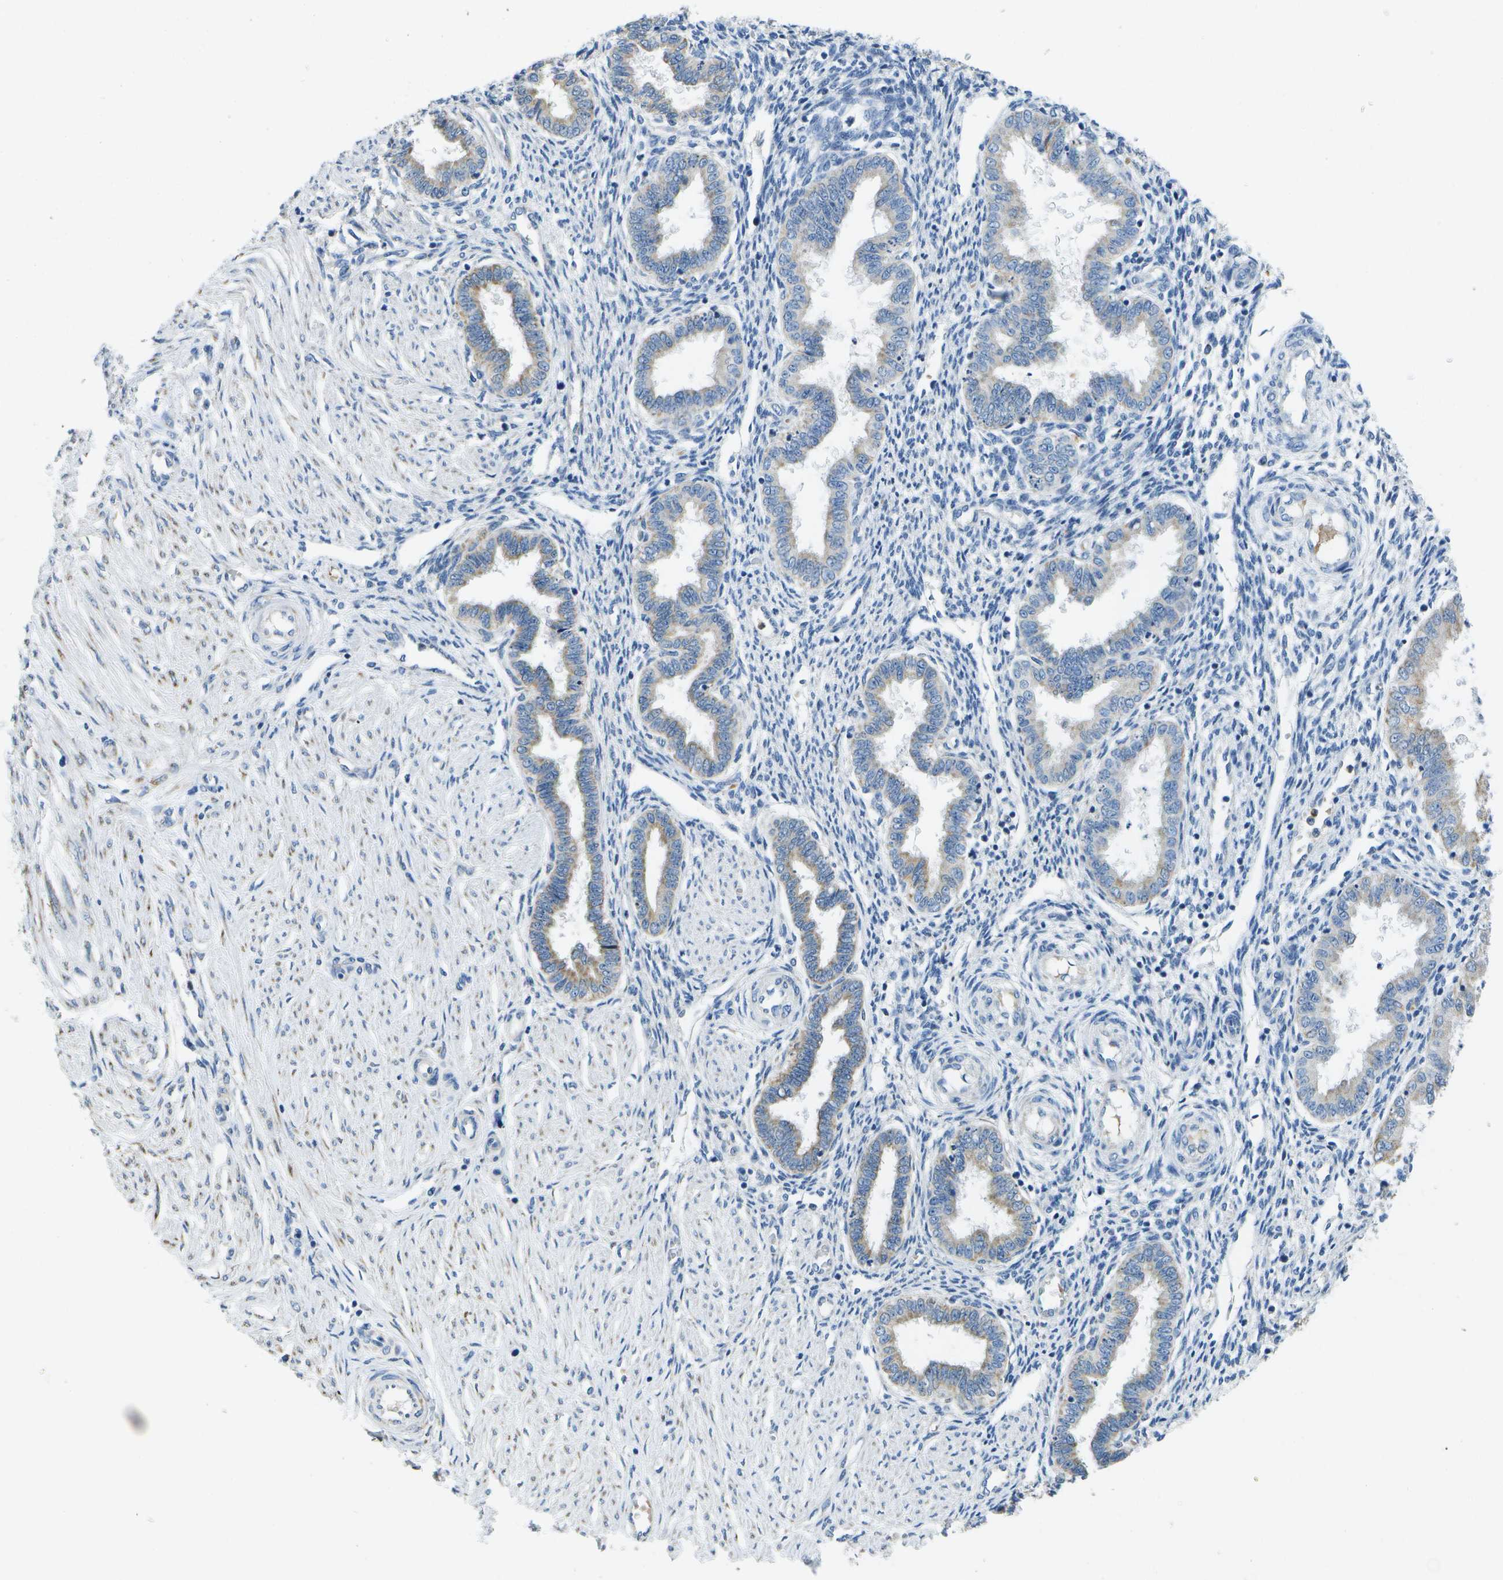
{"staining": {"intensity": "negative", "quantity": "none", "location": "none"}, "tissue": "endometrium", "cell_type": "Cells in endometrial stroma", "image_type": "normal", "snomed": [{"axis": "morphology", "description": "Normal tissue, NOS"}, {"axis": "topography", "description": "Endometrium"}], "caption": "Benign endometrium was stained to show a protein in brown. There is no significant expression in cells in endometrial stroma. (Stains: DAB (3,3'-diaminobenzidine) immunohistochemistry with hematoxylin counter stain, Microscopy: brightfield microscopy at high magnification).", "gene": "DSE", "patient": {"sex": "female", "age": 33}}